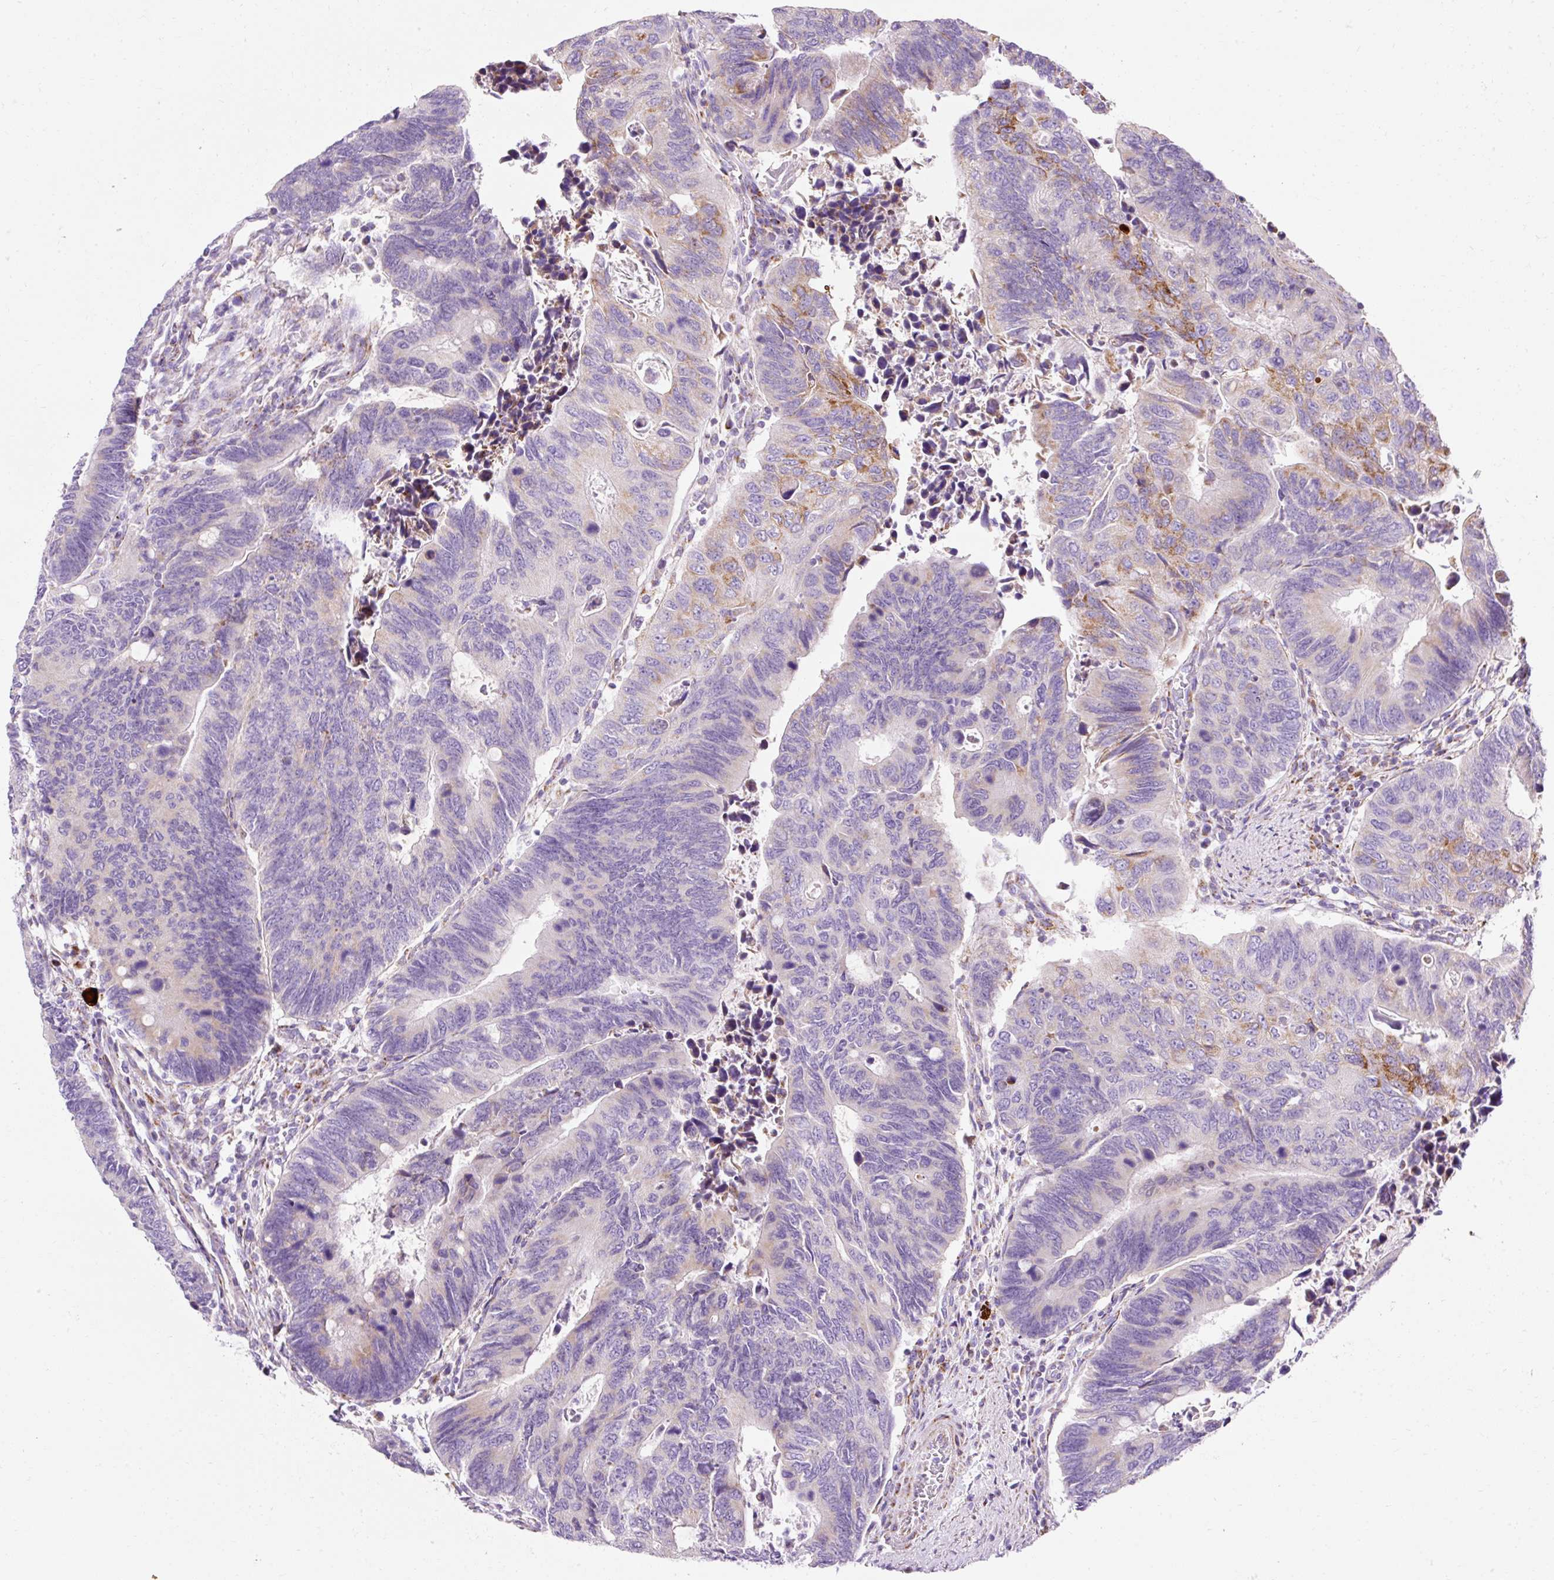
{"staining": {"intensity": "moderate", "quantity": "<25%", "location": "cytoplasmic/membranous"}, "tissue": "colorectal cancer", "cell_type": "Tumor cells", "image_type": "cancer", "snomed": [{"axis": "morphology", "description": "Adenocarcinoma, NOS"}, {"axis": "topography", "description": "Colon"}], "caption": "Colorectal cancer stained with a protein marker displays moderate staining in tumor cells.", "gene": "PLPP2", "patient": {"sex": "male", "age": 87}}